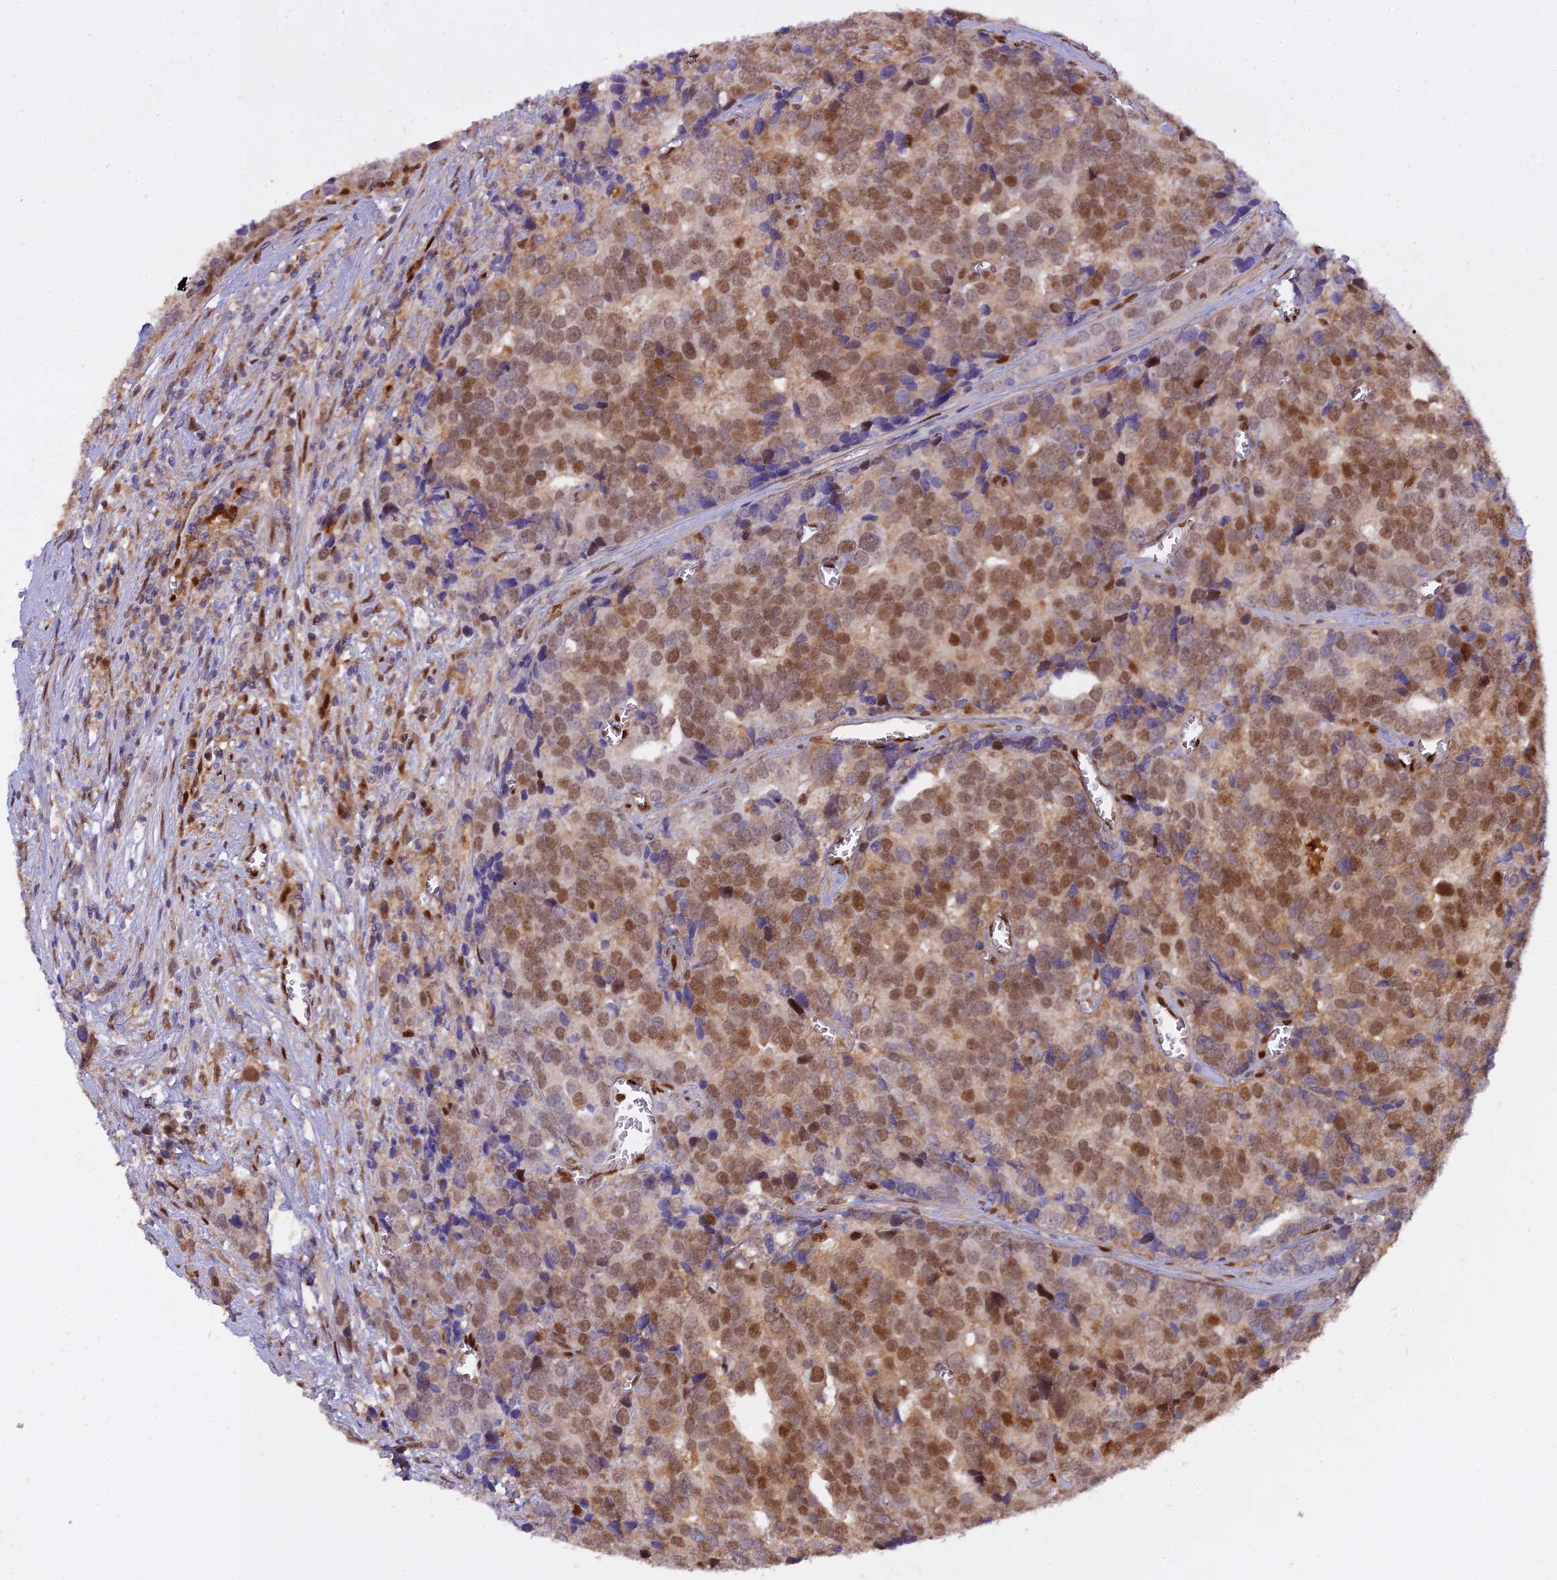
{"staining": {"intensity": "moderate", "quantity": ">75%", "location": "nuclear"}, "tissue": "prostate cancer", "cell_type": "Tumor cells", "image_type": "cancer", "snomed": [{"axis": "morphology", "description": "Adenocarcinoma, High grade"}, {"axis": "topography", "description": "Prostate"}], "caption": "Immunohistochemistry photomicrograph of neoplastic tissue: prostate cancer stained using immunohistochemistry (IHC) exhibits medium levels of moderate protein expression localized specifically in the nuclear of tumor cells, appearing as a nuclear brown color.", "gene": "NPEPL1", "patient": {"sex": "male", "age": 71}}